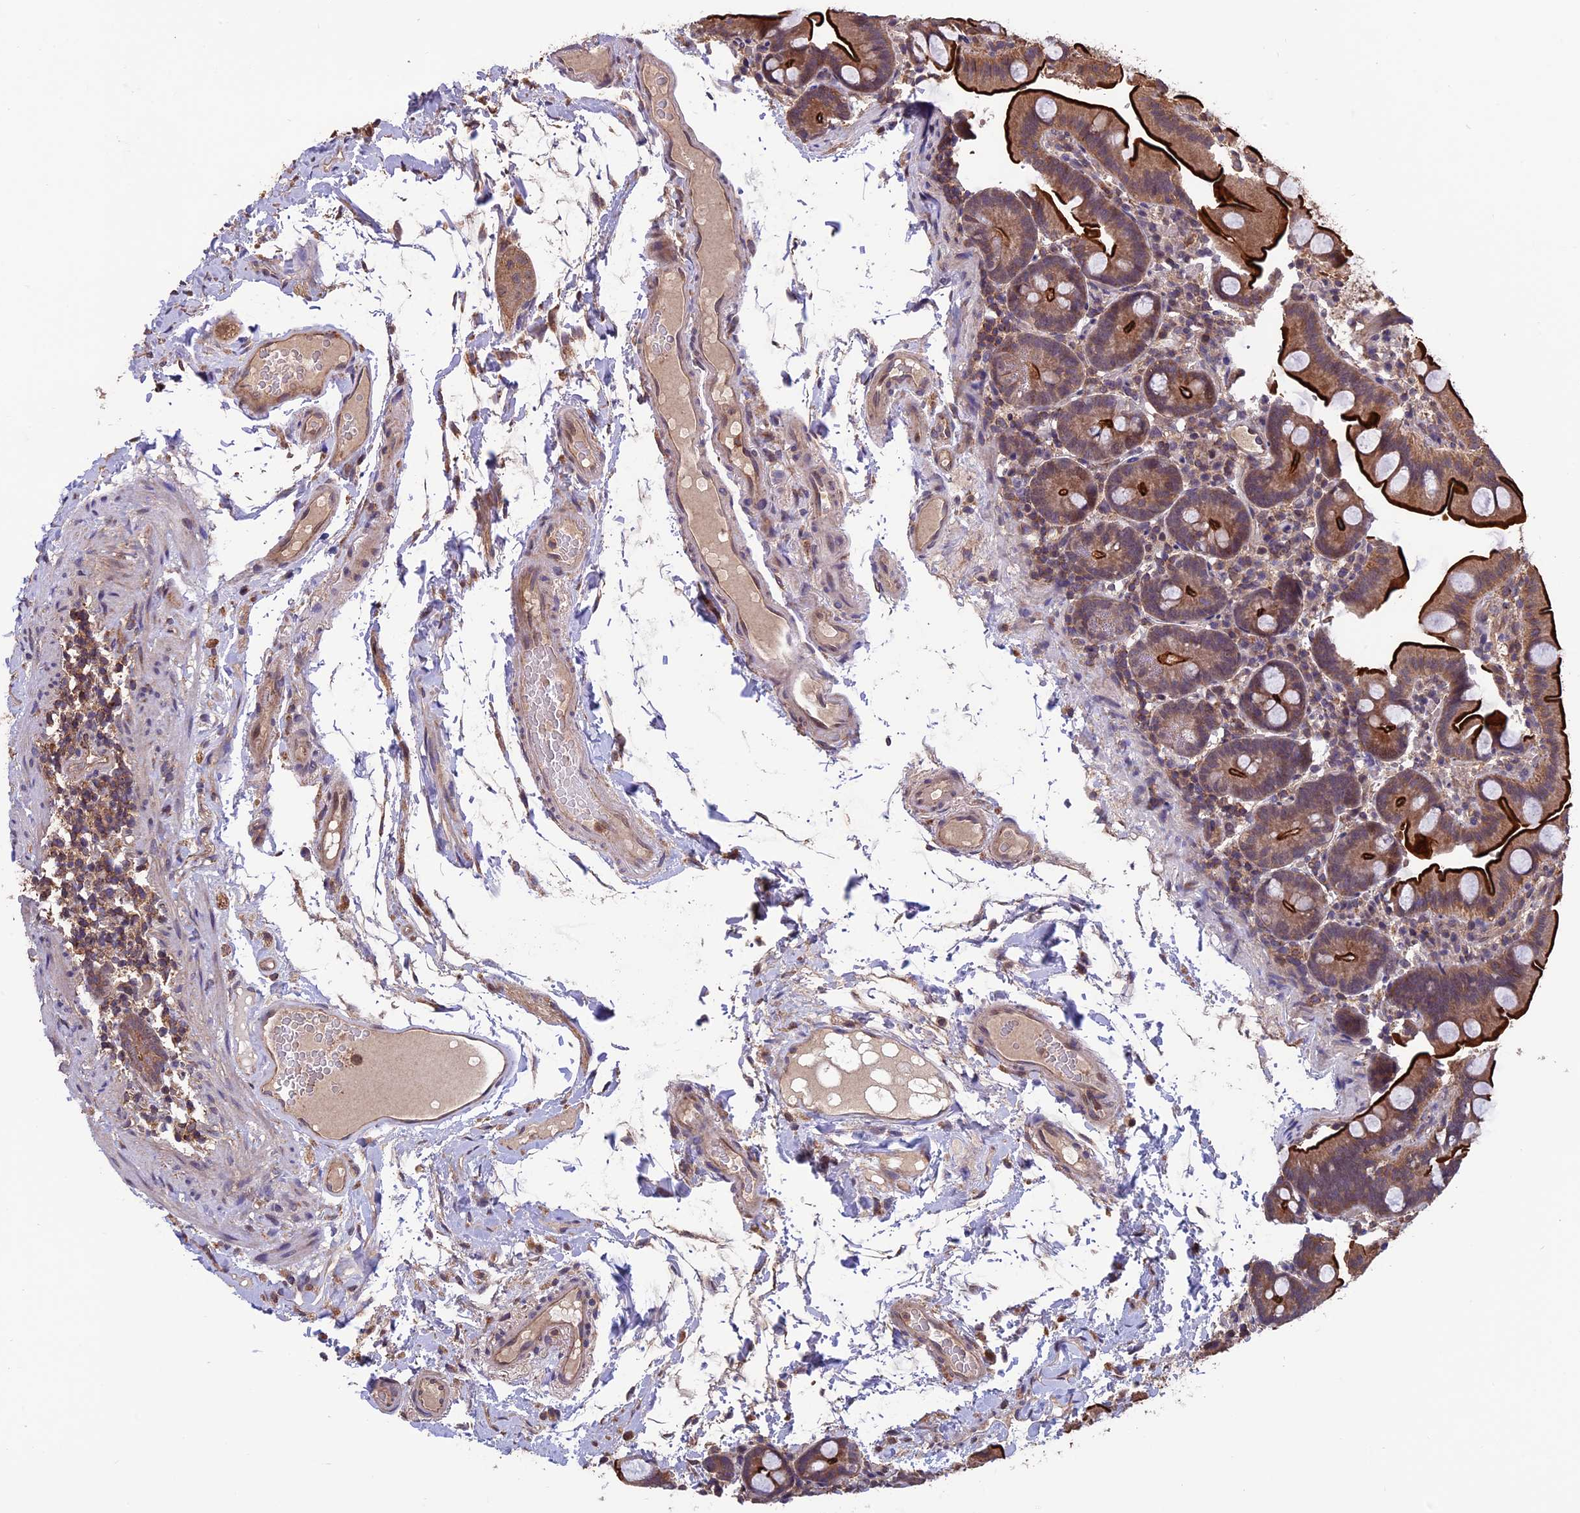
{"staining": {"intensity": "strong", "quantity": ">75%", "location": "cytoplasmic/membranous"}, "tissue": "small intestine", "cell_type": "Glandular cells", "image_type": "normal", "snomed": [{"axis": "morphology", "description": "Normal tissue, NOS"}, {"axis": "topography", "description": "Small intestine"}], "caption": "Immunohistochemical staining of unremarkable human small intestine demonstrates strong cytoplasmic/membranous protein positivity in about >75% of glandular cells. (DAB IHC with brightfield microscopy, high magnification).", "gene": "PKD2L2", "patient": {"sex": "female", "age": 68}}